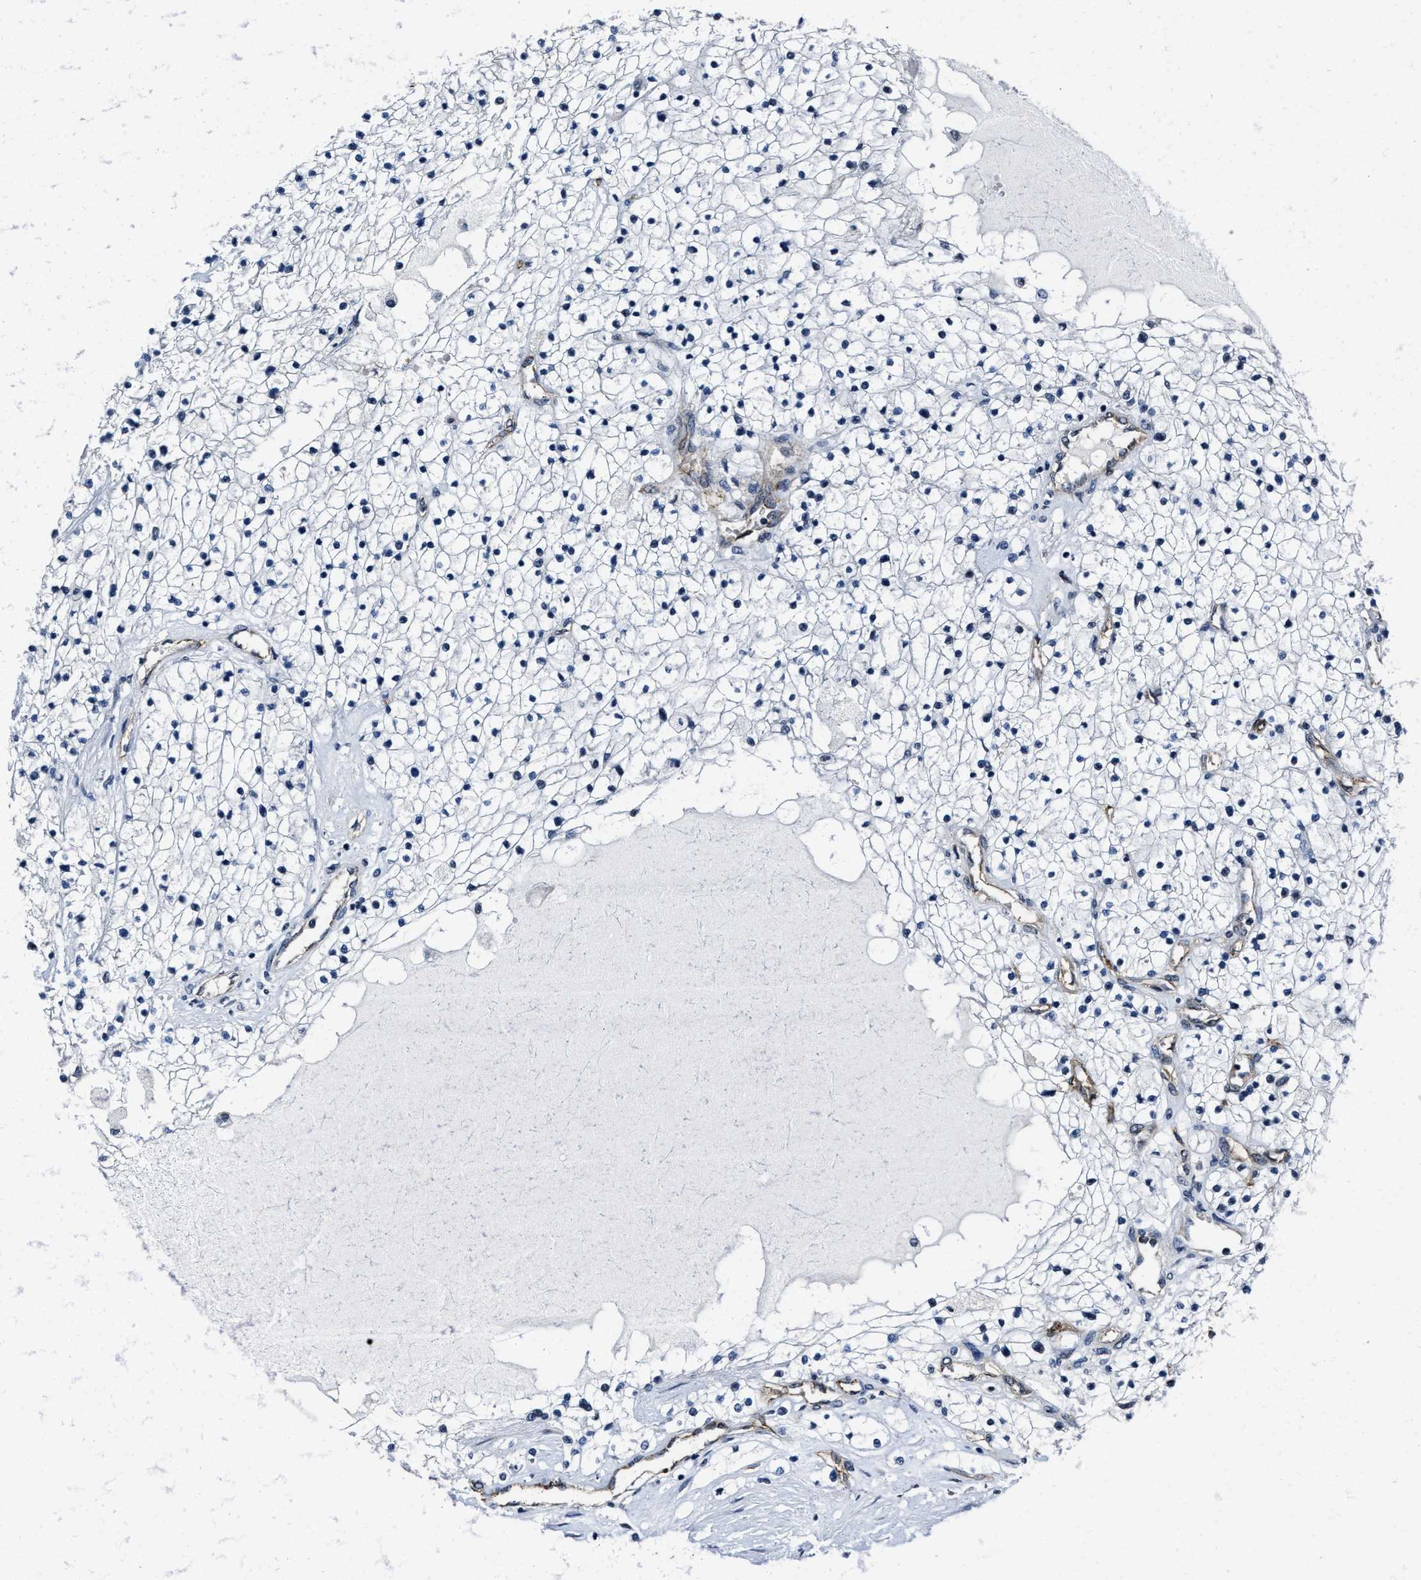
{"staining": {"intensity": "negative", "quantity": "none", "location": "none"}, "tissue": "renal cancer", "cell_type": "Tumor cells", "image_type": "cancer", "snomed": [{"axis": "morphology", "description": "Adenocarcinoma, NOS"}, {"axis": "topography", "description": "Kidney"}], "caption": "The histopathology image shows no staining of tumor cells in renal adenocarcinoma. (DAB (3,3'-diaminobenzidine) immunohistochemistry (IHC) with hematoxylin counter stain).", "gene": "MARCKSL1", "patient": {"sex": "male", "age": 68}}